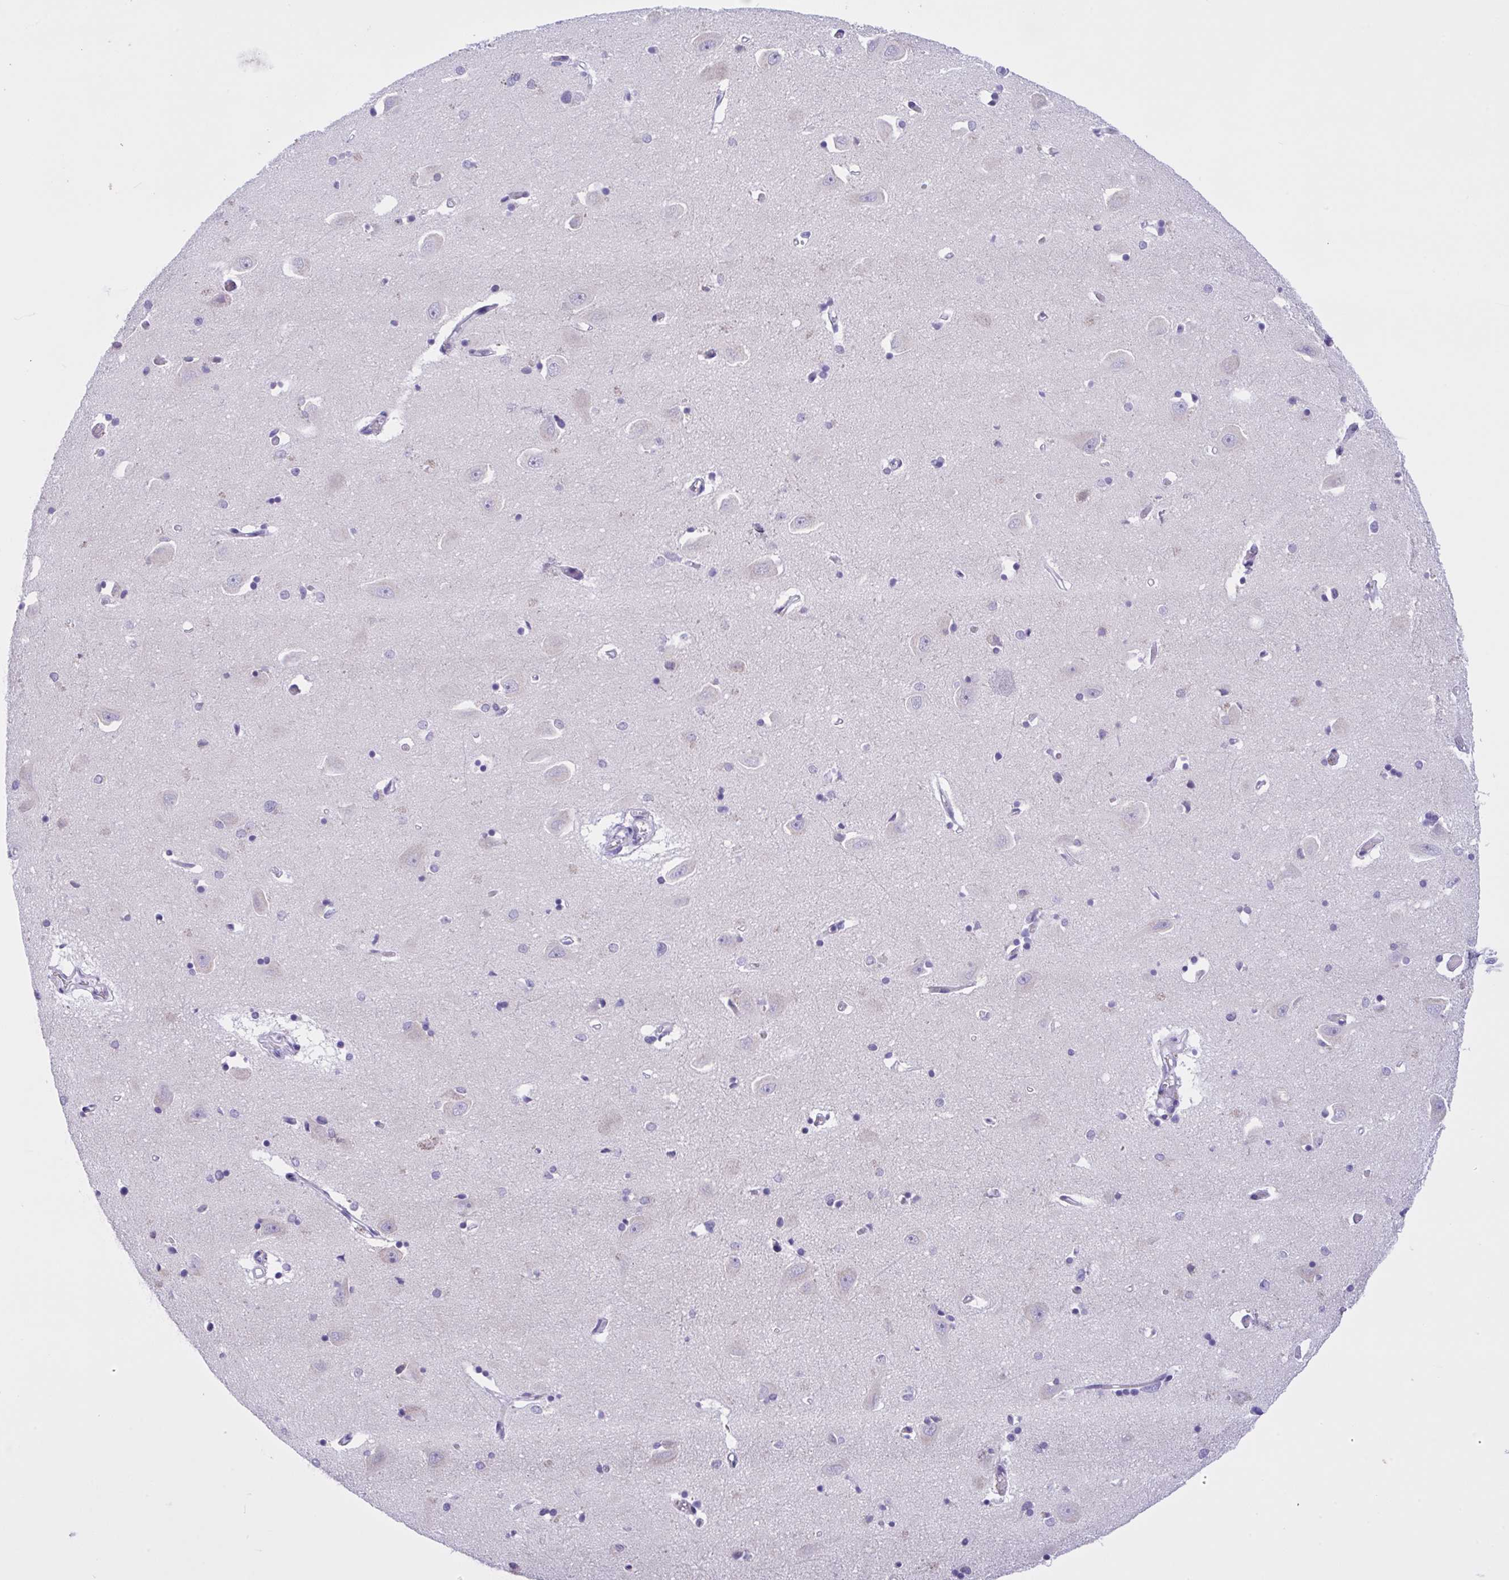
{"staining": {"intensity": "negative", "quantity": "none", "location": "none"}, "tissue": "caudate", "cell_type": "Glial cells", "image_type": "normal", "snomed": [{"axis": "morphology", "description": "Normal tissue, NOS"}, {"axis": "topography", "description": "Lateral ventricle wall"}, {"axis": "topography", "description": "Hippocampus"}], "caption": "Caudate was stained to show a protein in brown. There is no significant expression in glial cells. Brightfield microscopy of immunohistochemistry (IHC) stained with DAB (3,3'-diaminobenzidine) (brown) and hematoxylin (blue), captured at high magnification.", "gene": "YBX2", "patient": {"sex": "female", "age": 63}}